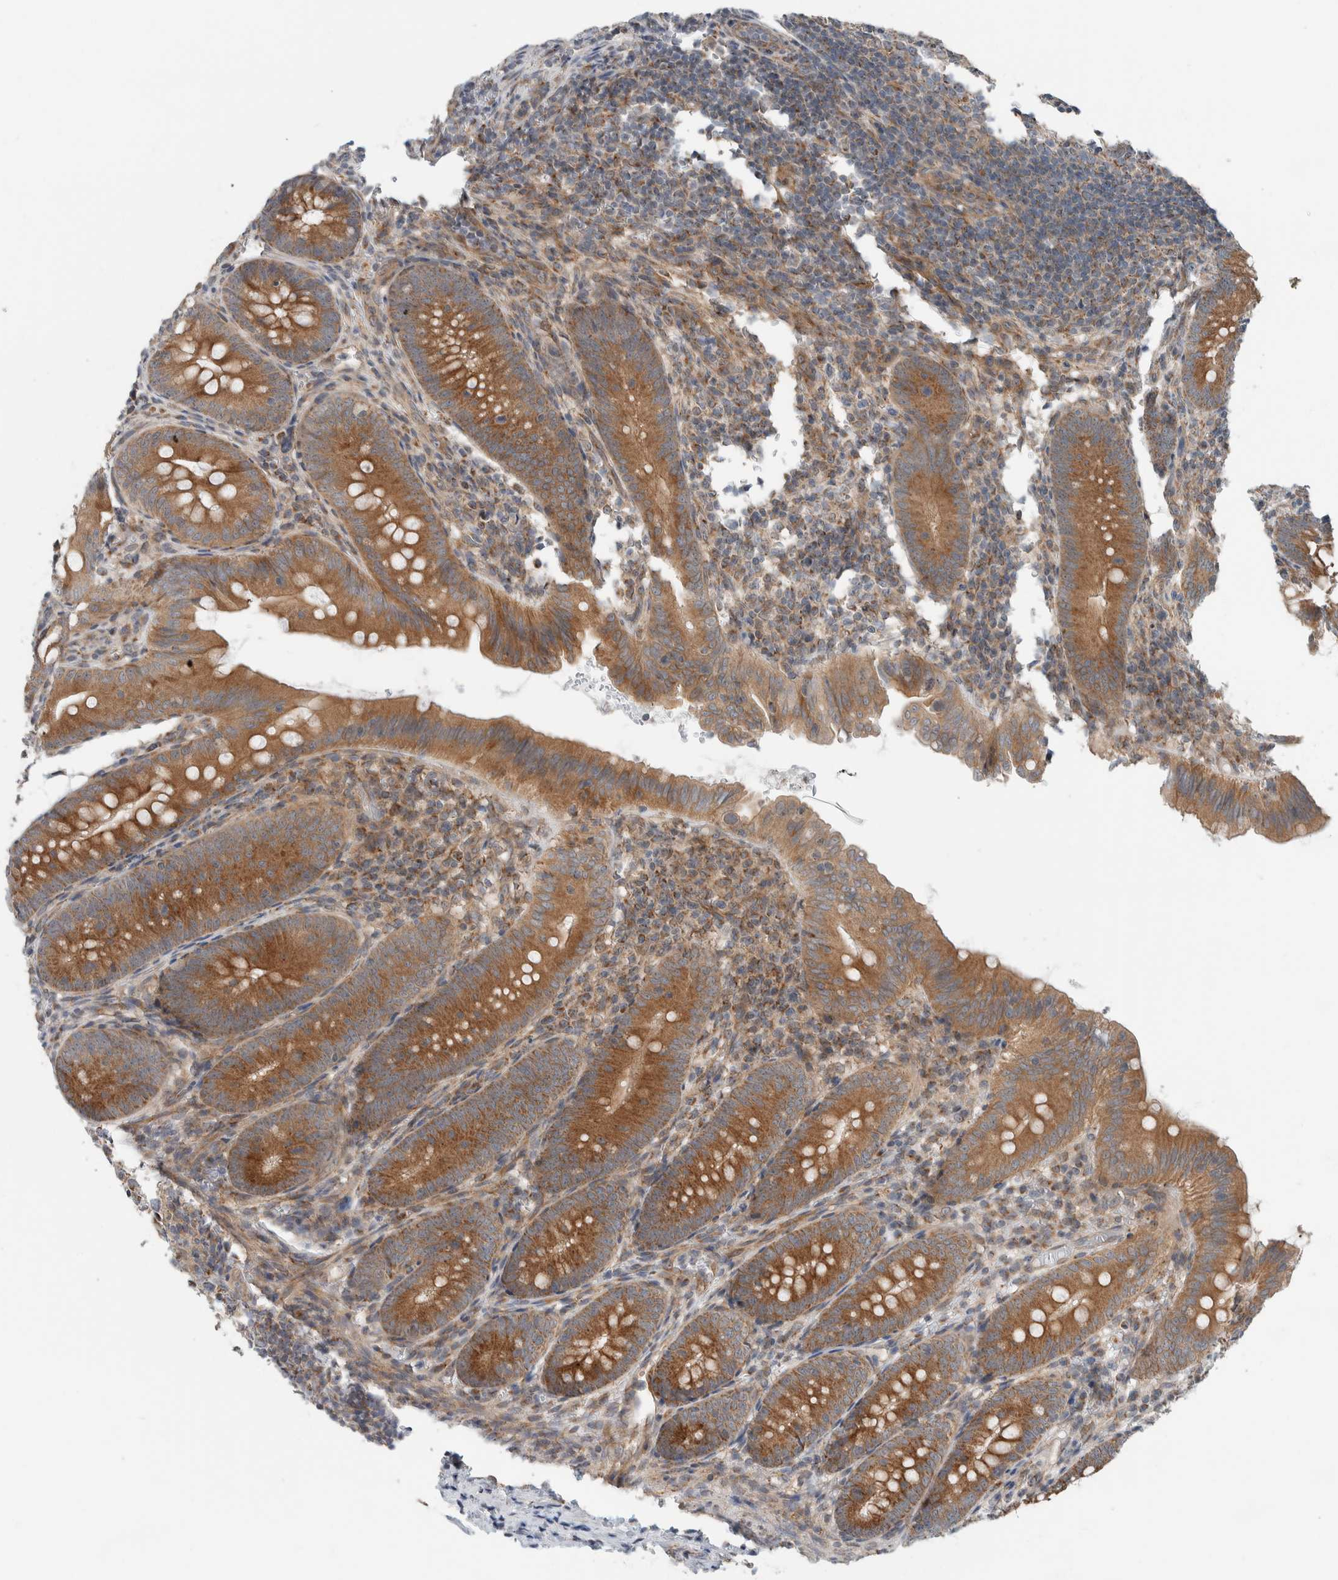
{"staining": {"intensity": "moderate", "quantity": ">75%", "location": "cytoplasmic/membranous"}, "tissue": "appendix", "cell_type": "Glandular cells", "image_type": "normal", "snomed": [{"axis": "morphology", "description": "Normal tissue, NOS"}, {"axis": "topography", "description": "Appendix"}], "caption": "IHC photomicrograph of unremarkable appendix: appendix stained using immunohistochemistry (IHC) reveals medium levels of moderate protein expression localized specifically in the cytoplasmic/membranous of glandular cells, appearing as a cytoplasmic/membranous brown color.", "gene": "RERE", "patient": {"sex": "male", "age": 1}}